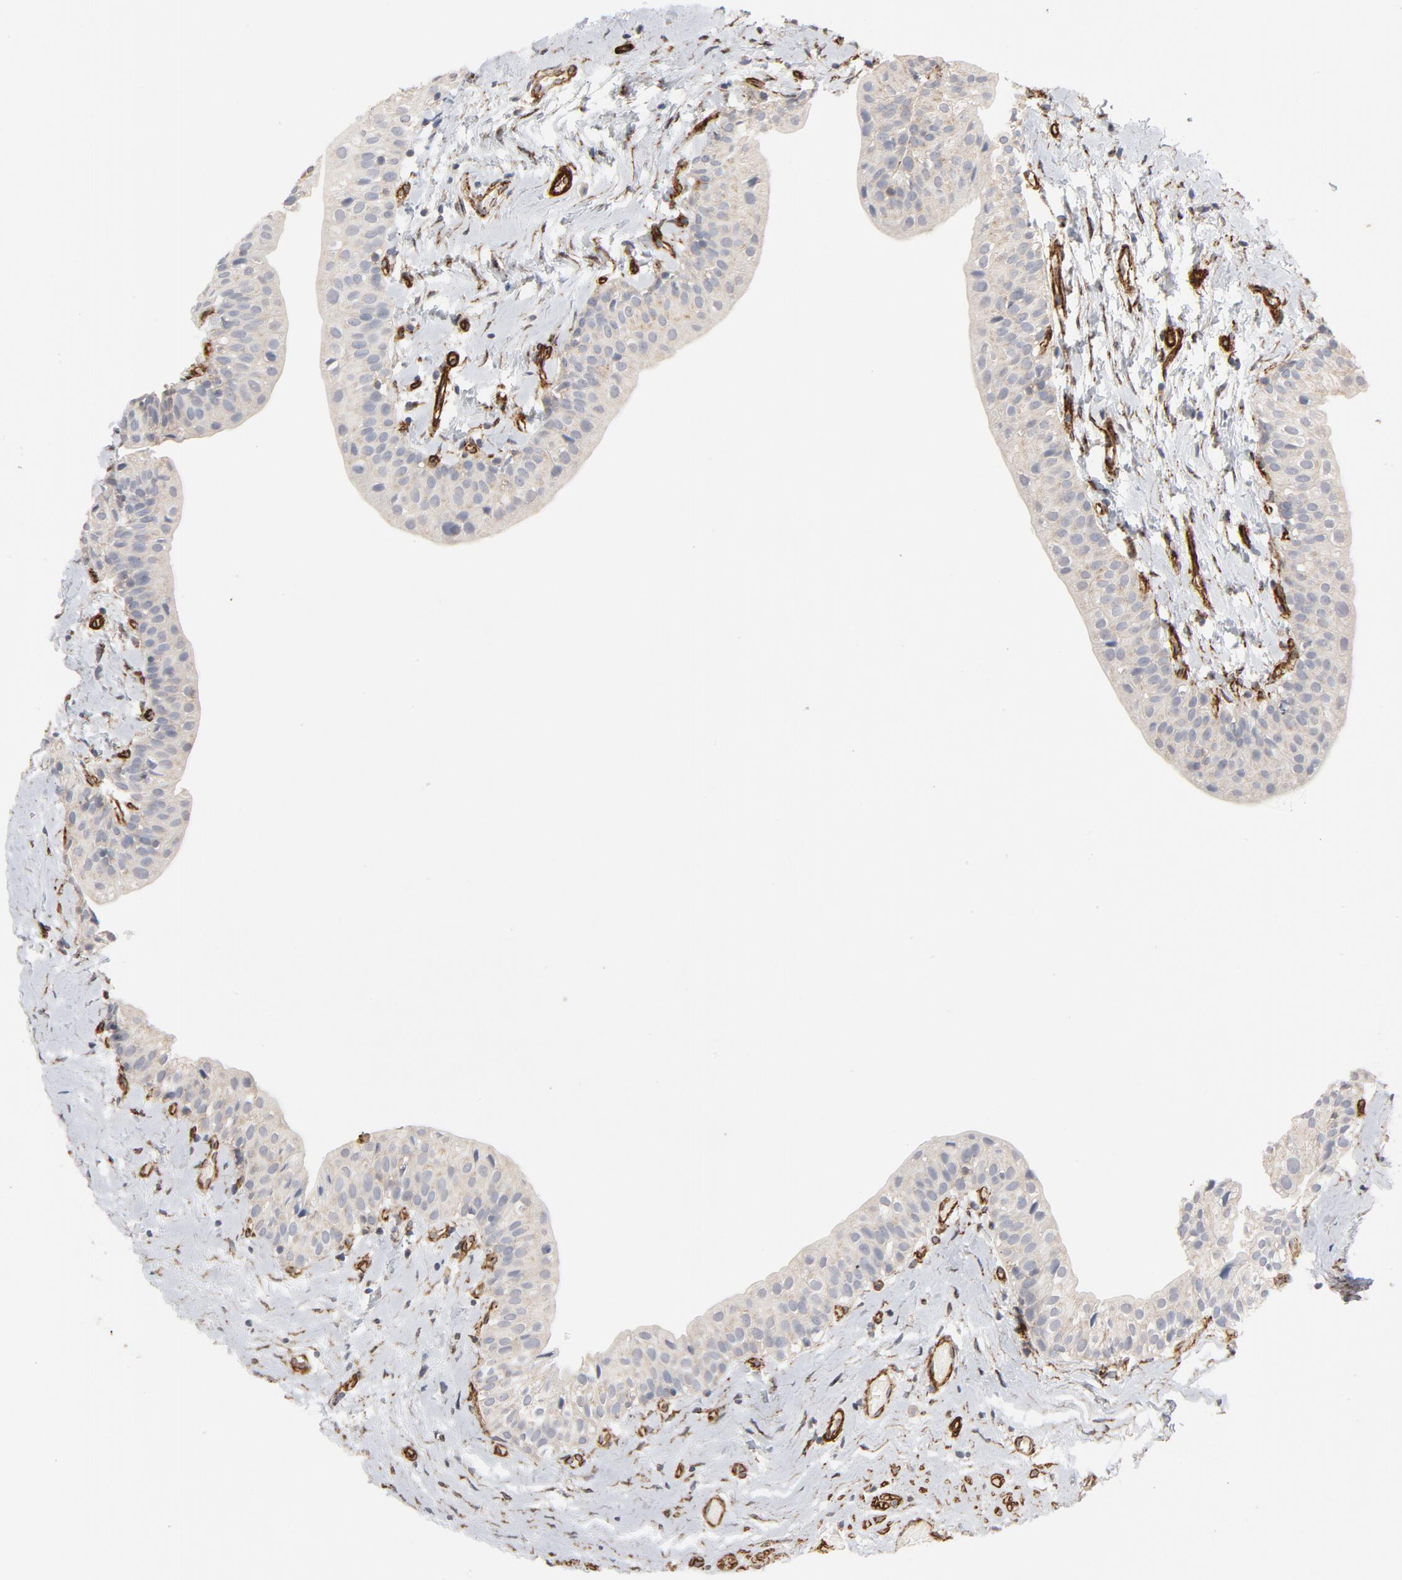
{"staining": {"intensity": "negative", "quantity": "none", "location": "none"}, "tissue": "urinary bladder", "cell_type": "Urothelial cells", "image_type": "normal", "snomed": [{"axis": "morphology", "description": "Normal tissue, NOS"}, {"axis": "topography", "description": "Urinary bladder"}], "caption": "A high-resolution micrograph shows IHC staining of unremarkable urinary bladder, which exhibits no significant expression in urothelial cells.", "gene": "GNG2", "patient": {"sex": "male", "age": 59}}